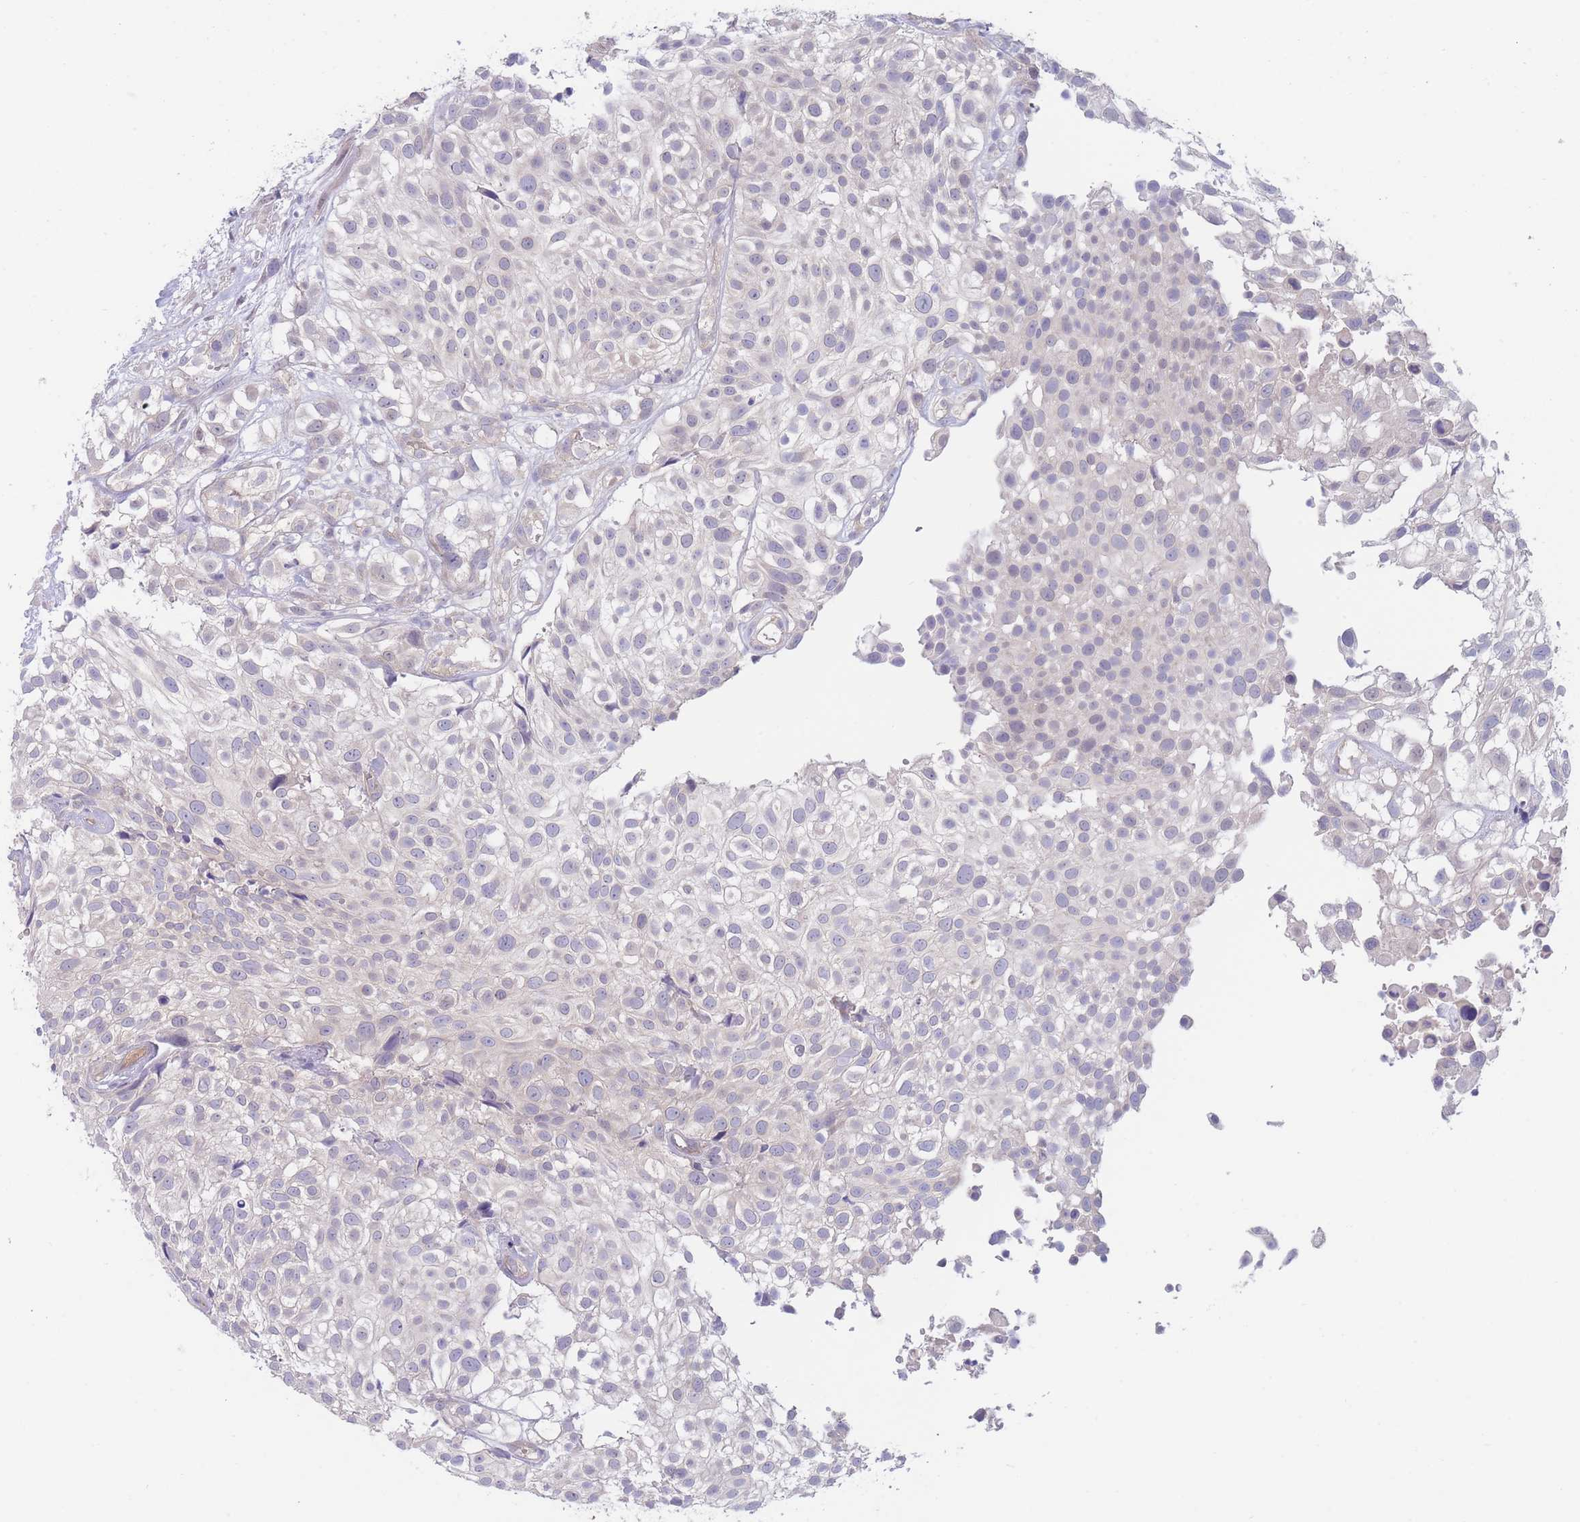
{"staining": {"intensity": "negative", "quantity": "none", "location": "none"}, "tissue": "urothelial cancer", "cell_type": "Tumor cells", "image_type": "cancer", "snomed": [{"axis": "morphology", "description": "Urothelial carcinoma, High grade"}, {"axis": "topography", "description": "Urinary bladder"}], "caption": "Immunohistochemistry of human urothelial cancer shows no positivity in tumor cells.", "gene": "ZNF281", "patient": {"sex": "male", "age": 56}}